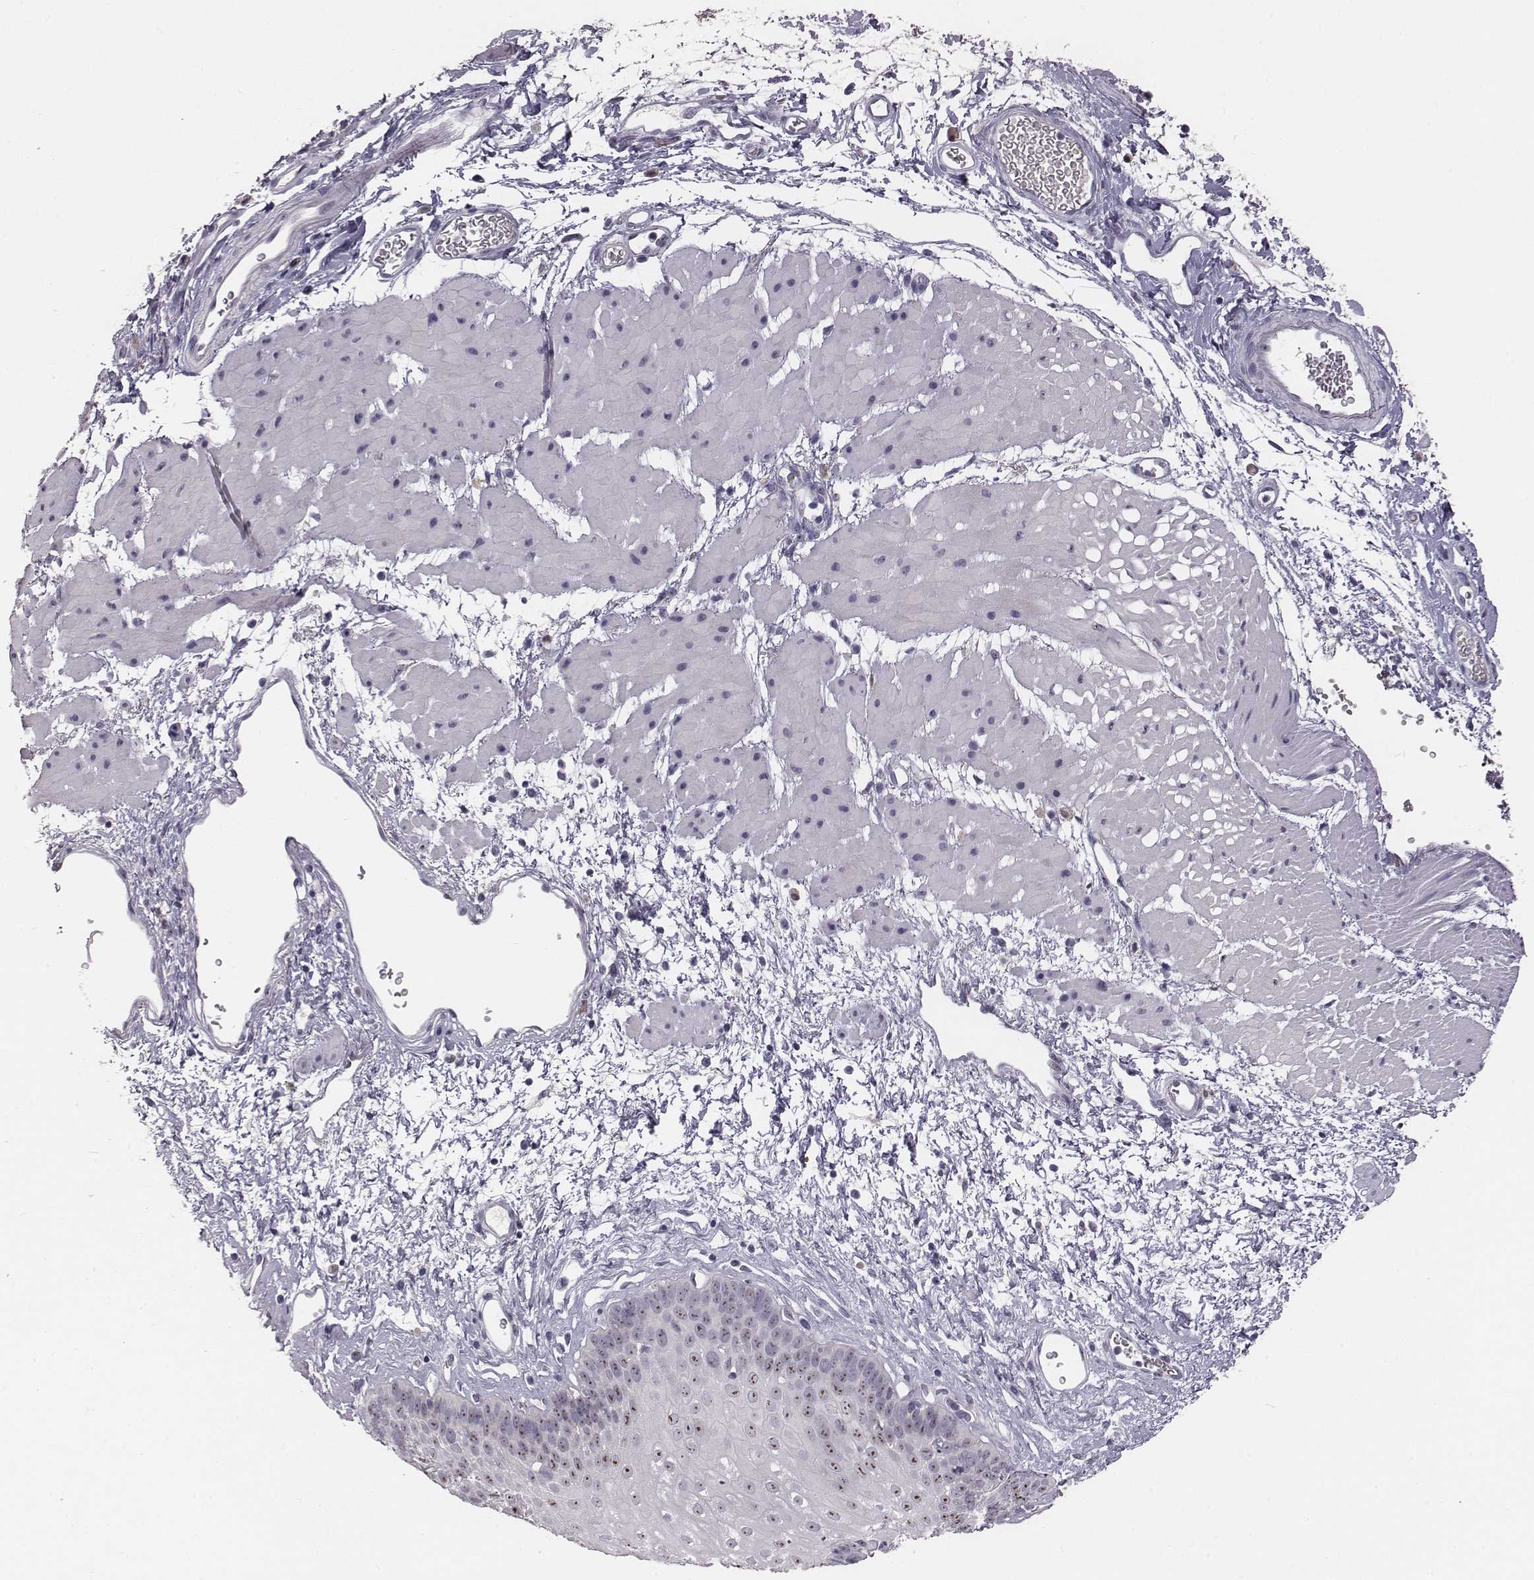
{"staining": {"intensity": "moderate", "quantity": "25%-75%", "location": "nuclear"}, "tissue": "esophagus", "cell_type": "Squamous epithelial cells", "image_type": "normal", "snomed": [{"axis": "morphology", "description": "Normal tissue, NOS"}, {"axis": "topography", "description": "Esophagus"}], "caption": "This micrograph displays immunohistochemistry staining of unremarkable esophagus, with medium moderate nuclear staining in about 25%-75% of squamous epithelial cells.", "gene": "NIFK", "patient": {"sex": "female", "age": 62}}